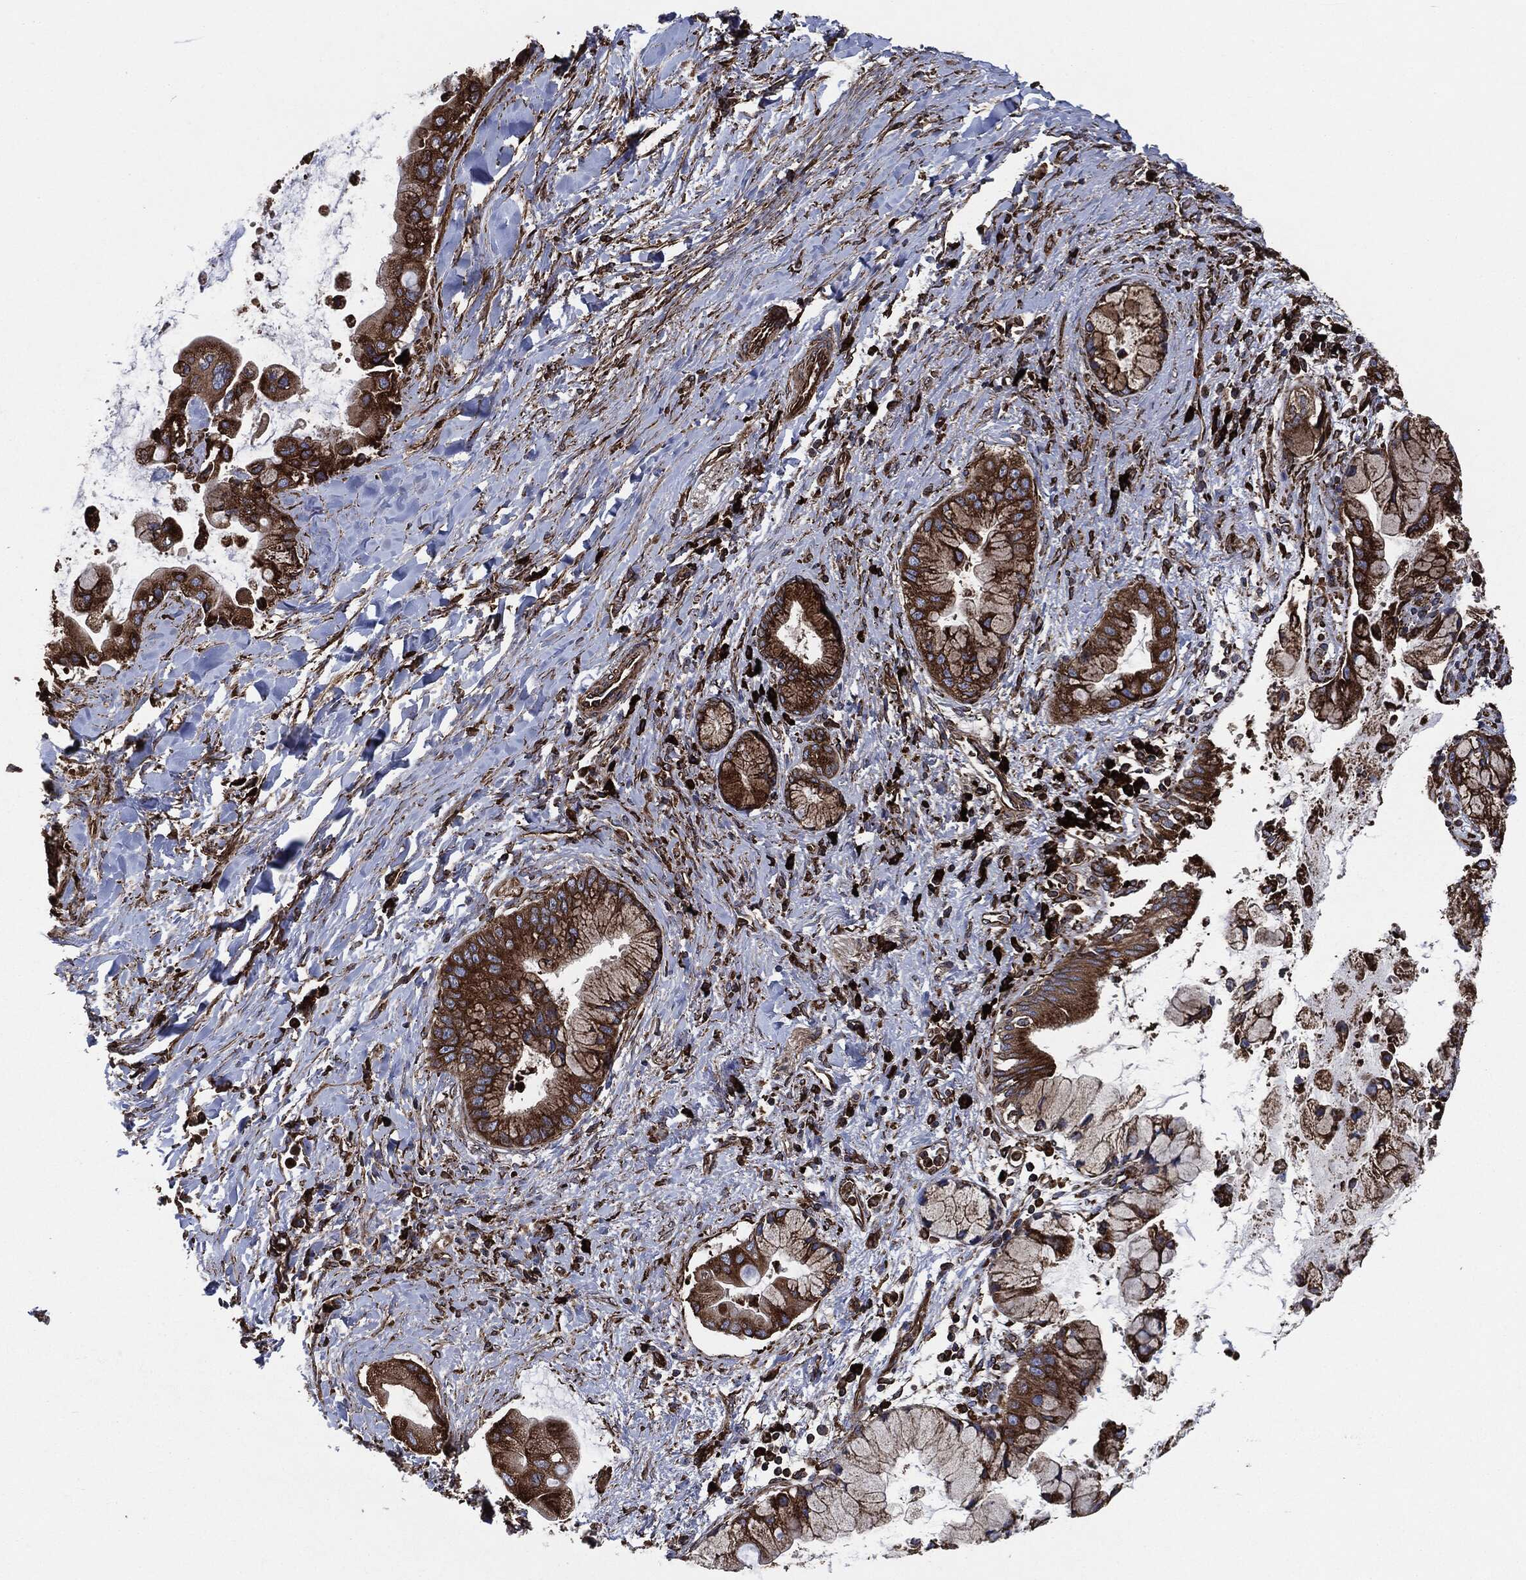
{"staining": {"intensity": "strong", "quantity": ">75%", "location": "cytoplasmic/membranous"}, "tissue": "liver cancer", "cell_type": "Tumor cells", "image_type": "cancer", "snomed": [{"axis": "morphology", "description": "Normal tissue, NOS"}, {"axis": "morphology", "description": "Cholangiocarcinoma"}, {"axis": "topography", "description": "Liver"}, {"axis": "topography", "description": "Peripheral nerve tissue"}], "caption": "IHC micrograph of cholangiocarcinoma (liver) stained for a protein (brown), which reveals high levels of strong cytoplasmic/membranous staining in about >75% of tumor cells.", "gene": "AMFR", "patient": {"sex": "male", "age": 50}}